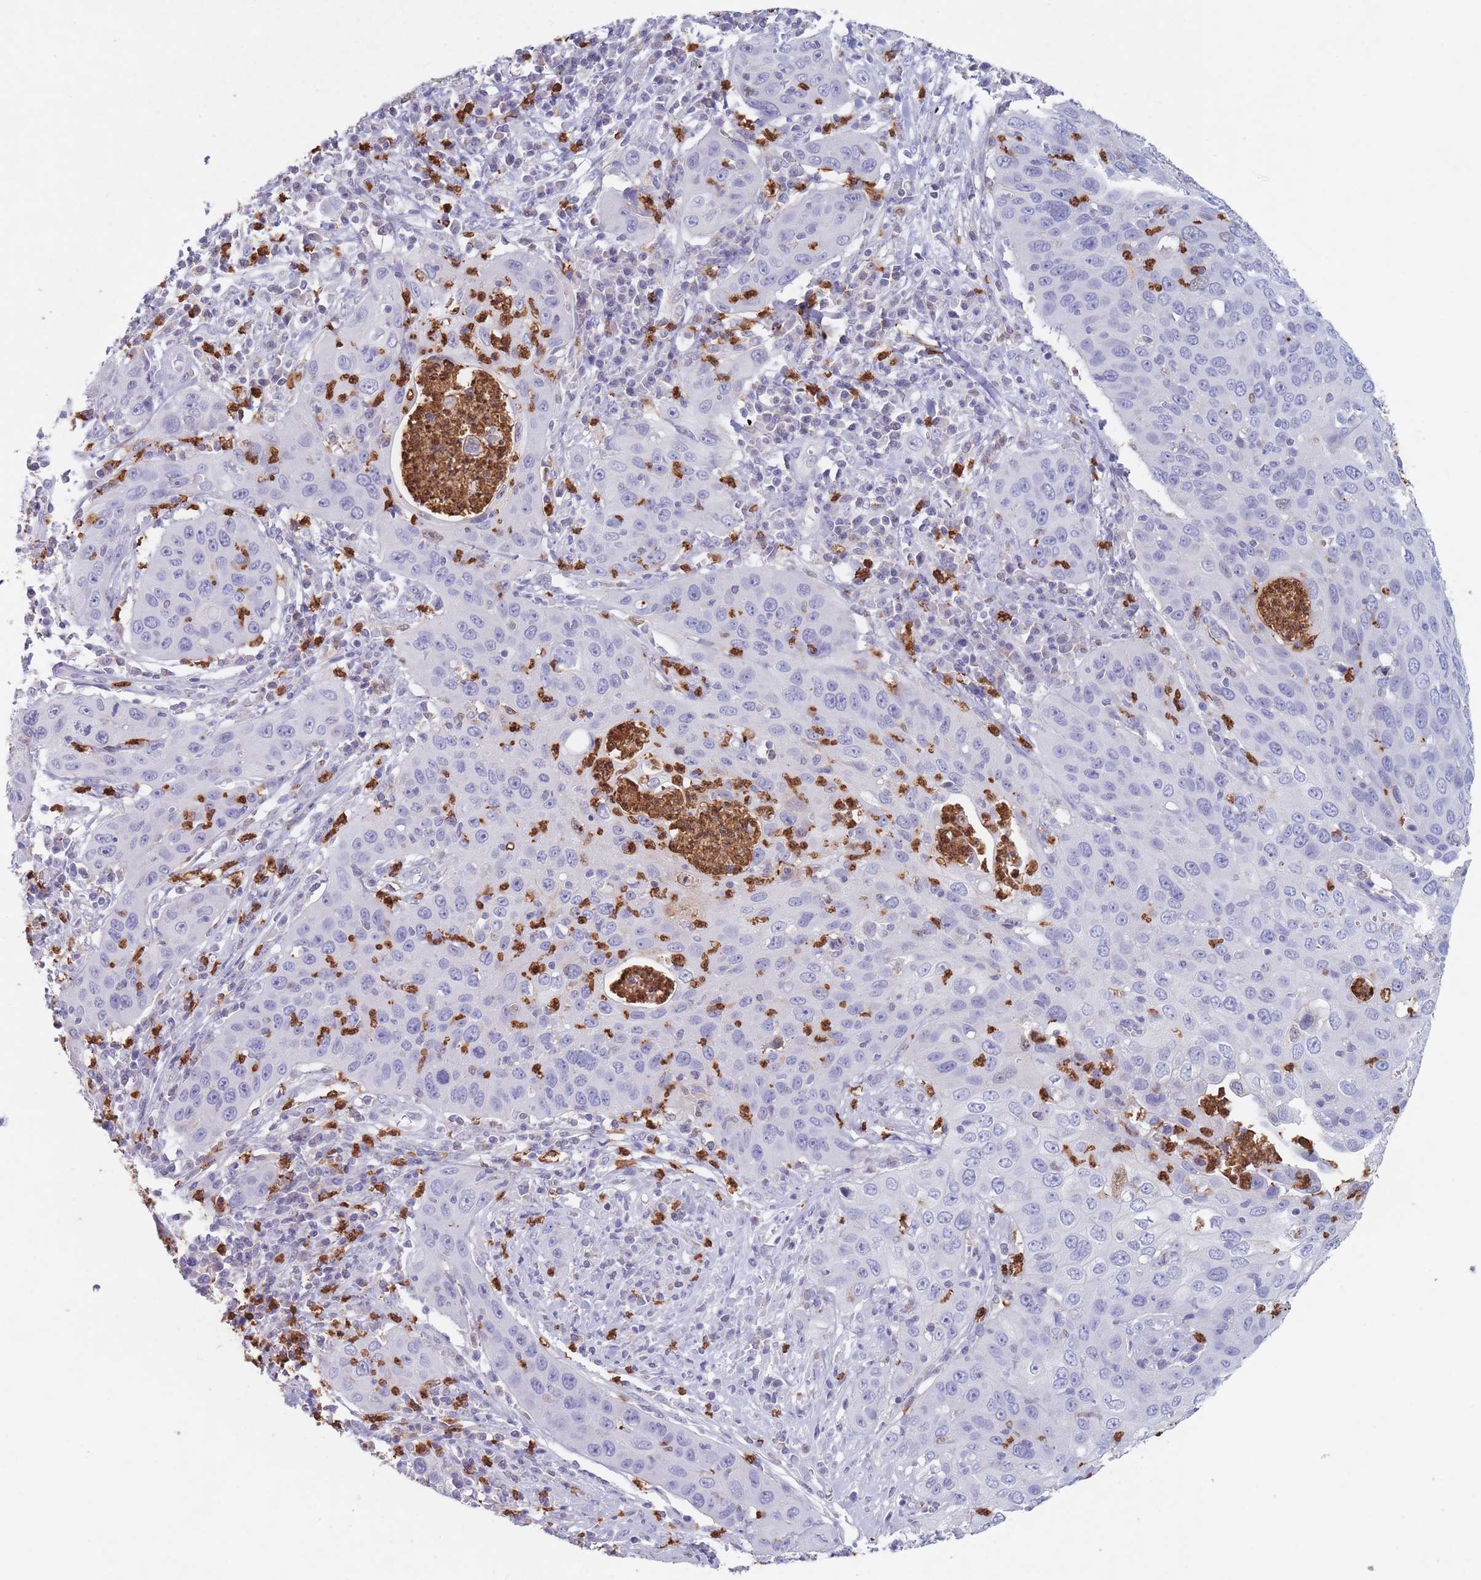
{"staining": {"intensity": "negative", "quantity": "none", "location": "none"}, "tissue": "cervical cancer", "cell_type": "Tumor cells", "image_type": "cancer", "snomed": [{"axis": "morphology", "description": "Squamous cell carcinoma, NOS"}, {"axis": "topography", "description": "Cervix"}], "caption": "IHC photomicrograph of cervical squamous cell carcinoma stained for a protein (brown), which reveals no expression in tumor cells. The staining is performed using DAB (3,3'-diaminobenzidine) brown chromogen with nuclei counter-stained in using hematoxylin.", "gene": "ATP1A3", "patient": {"sex": "female", "age": 36}}